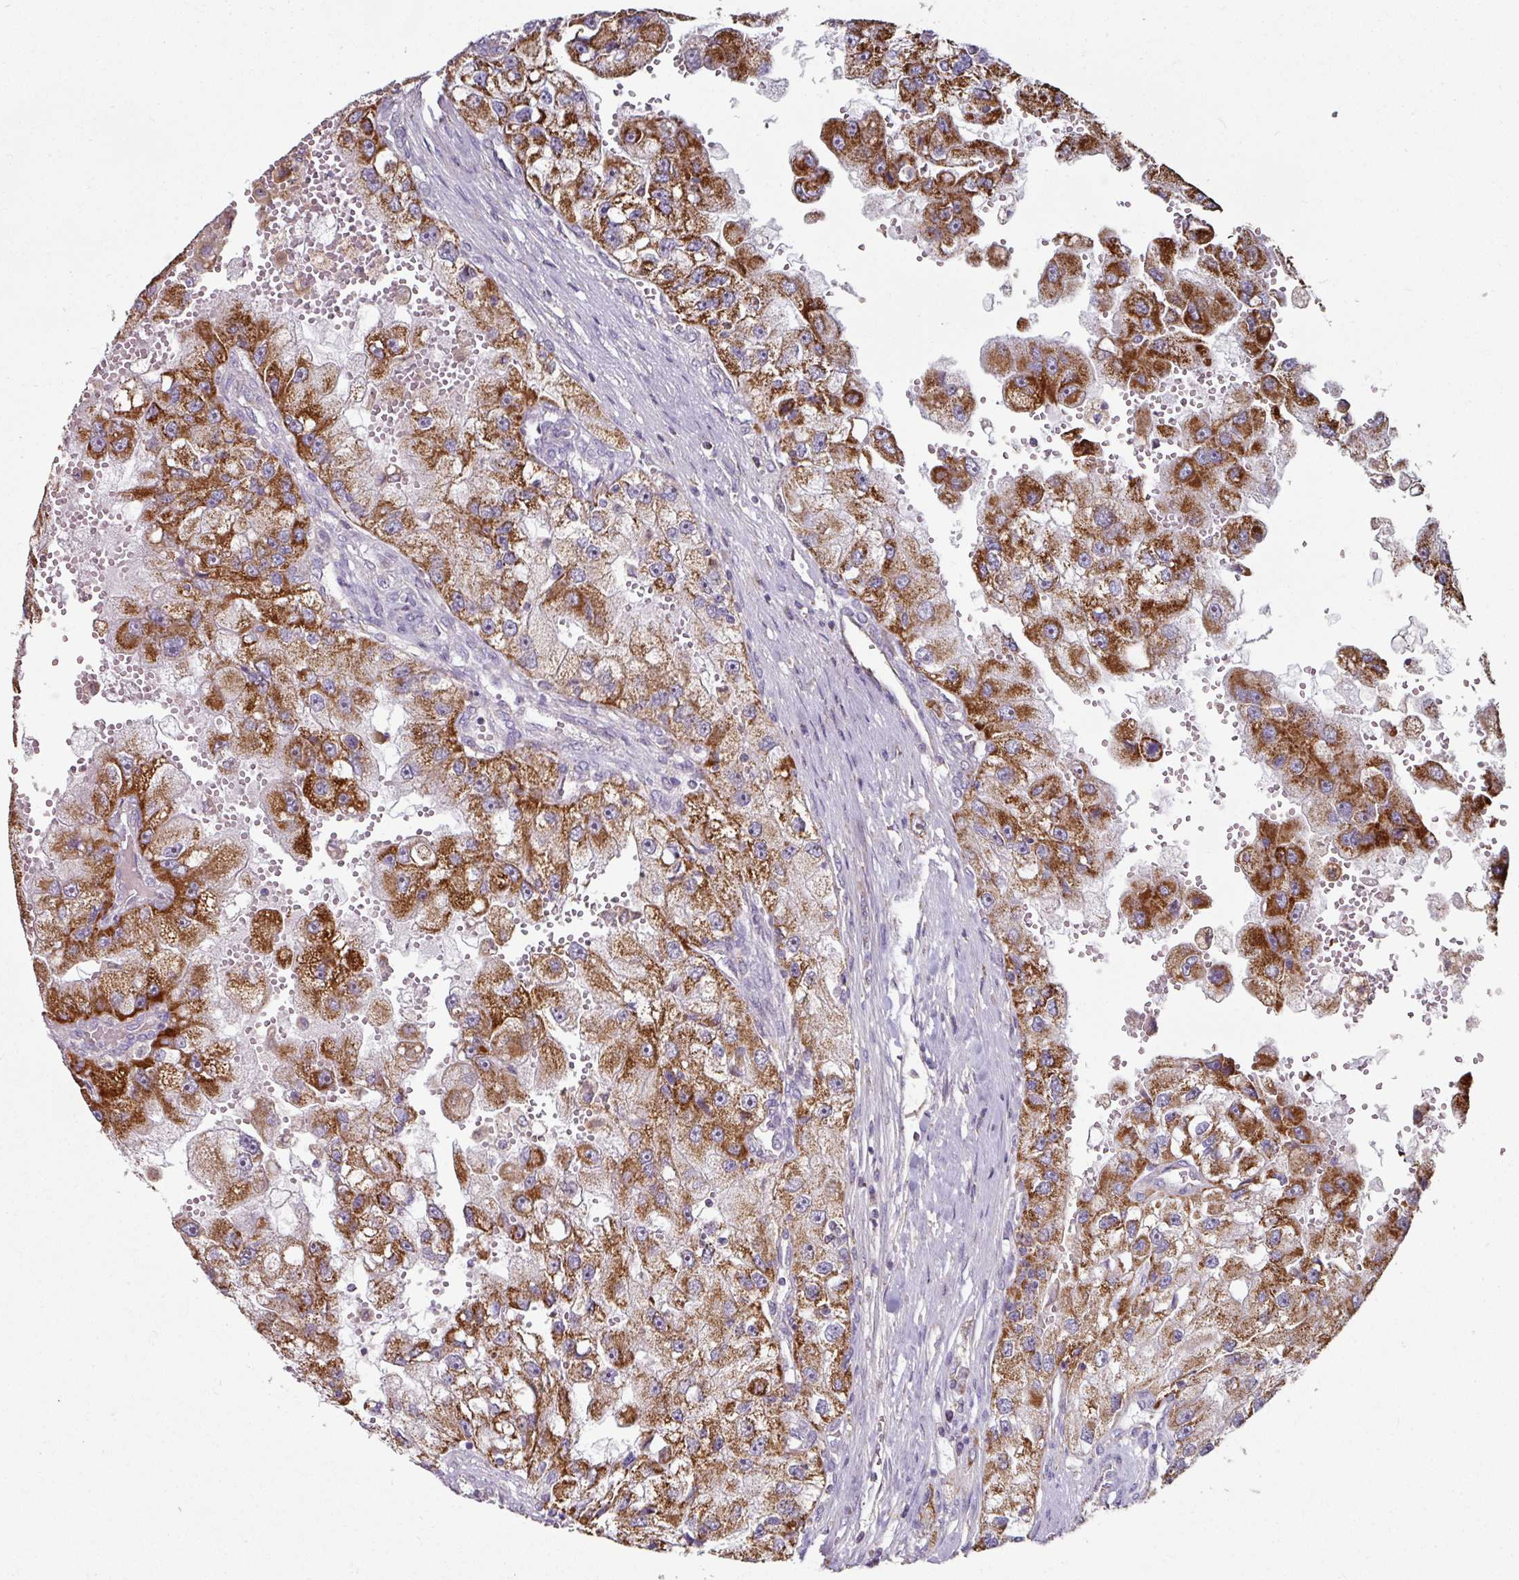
{"staining": {"intensity": "strong", "quantity": ">75%", "location": "cytoplasmic/membranous"}, "tissue": "renal cancer", "cell_type": "Tumor cells", "image_type": "cancer", "snomed": [{"axis": "morphology", "description": "Adenocarcinoma, NOS"}, {"axis": "topography", "description": "Kidney"}], "caption": "A brown stain labels strong cytoplasmic/membranous positivity of a protein in human renal cancer tumor cells.", "gene": "OR2D3", "patient": {"sex": "male", "age": 63}}